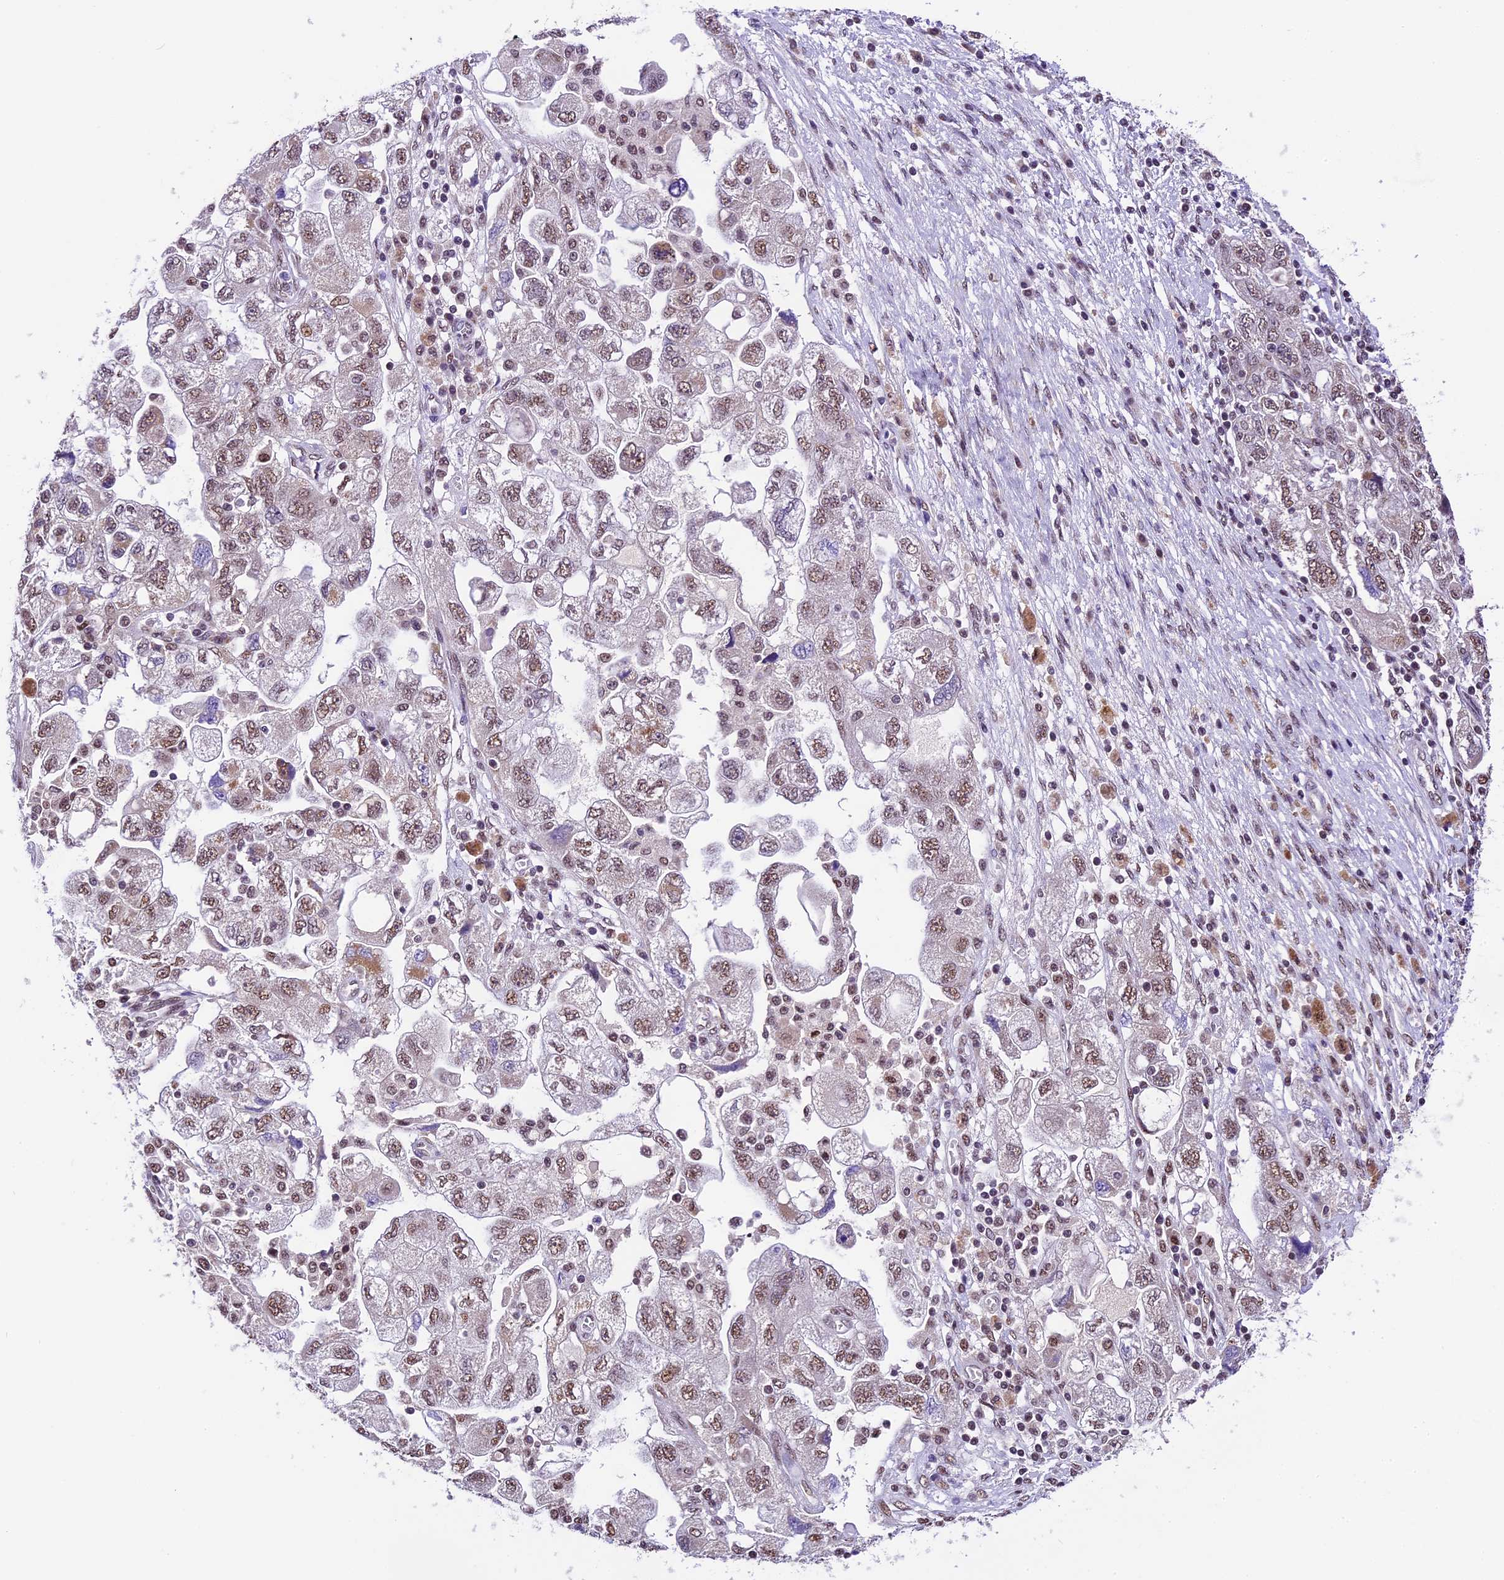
{"staining": {"intensity": "moderate", "quantity": ">75%", "location": "nuclear"}, "tissue": "ovarian cancer", "cell_type": "Tumor cells", "image_type": "cancer", "snomed": [{"axis": "morphology", "description": "Carcinoma, NOS"}, {"axis": "morphology", "description": "Cystadenocarcinoma, serous, NOS"}, {"axis": "topography", "description": "Ovary"}], "caption": "Human ovarian serous cystadenocarcinoma stained for a protein (brown) shows moderate nuclear positive expression in approximately >75% of tumor cells.", "gene": "CARS2", "patient": {"sex": "female", "age": 69}}